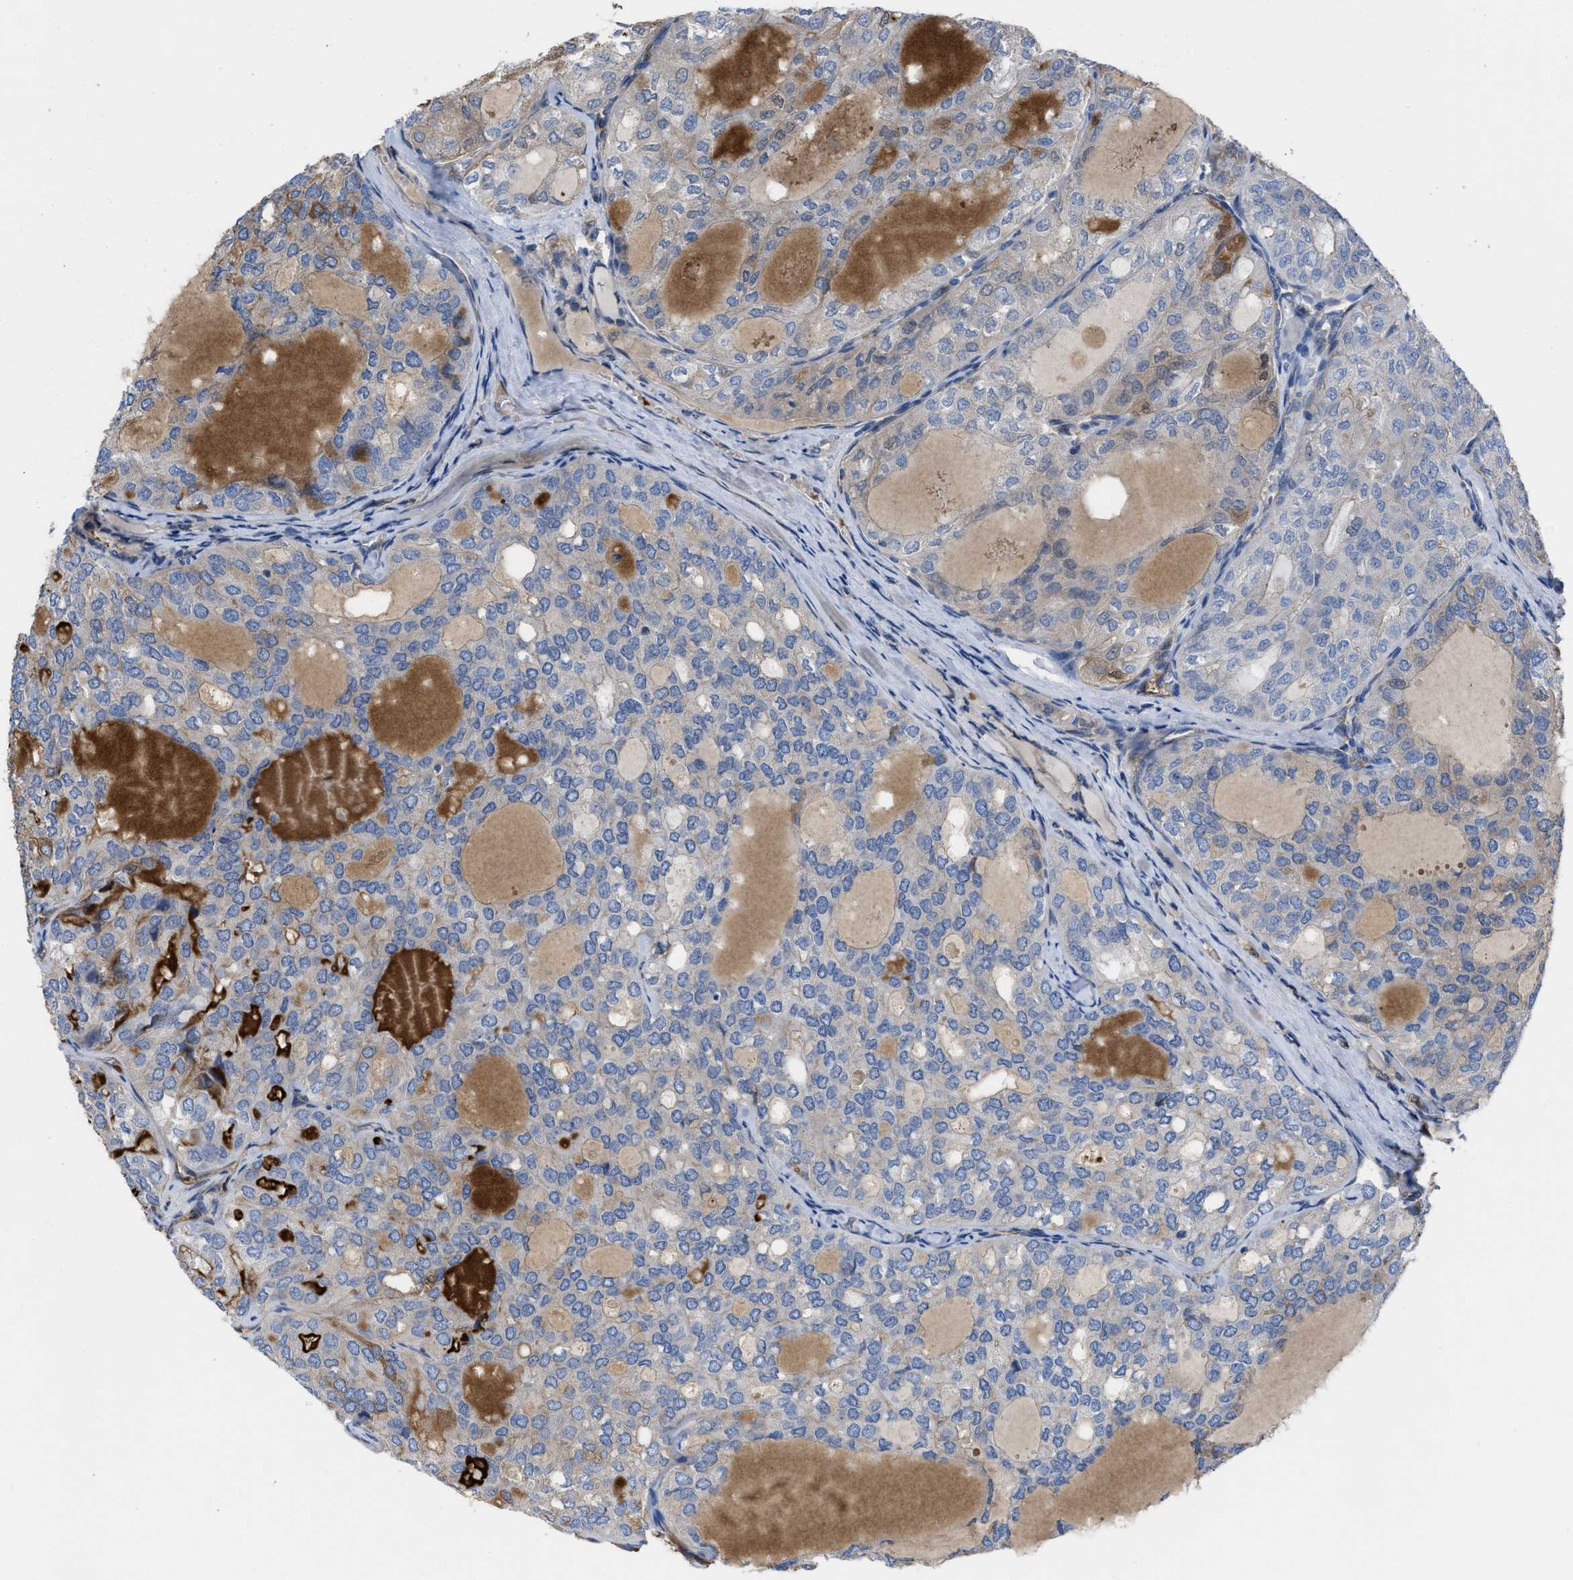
{"staining": {"intensity": "weak", "quantity": "<25%", "location": "cytoplasmic/membranous"}, "tissue": "thyroid cancer", "cell_type": "Tumor cells", "image_type": "cancer", "snomed": [{"axis": "morphology", "description": "Follicular adenoma carcinoma, NOS"}, {"axis": "topography", "description": "Thyroid gland"}], "caption": "The immunohistochemistry histopathology image has no significant positivity in tumor cells of thyroid cancer tissue.", "gene": "TRIOBP", "patient": {"sex": "male", "age": 75}}